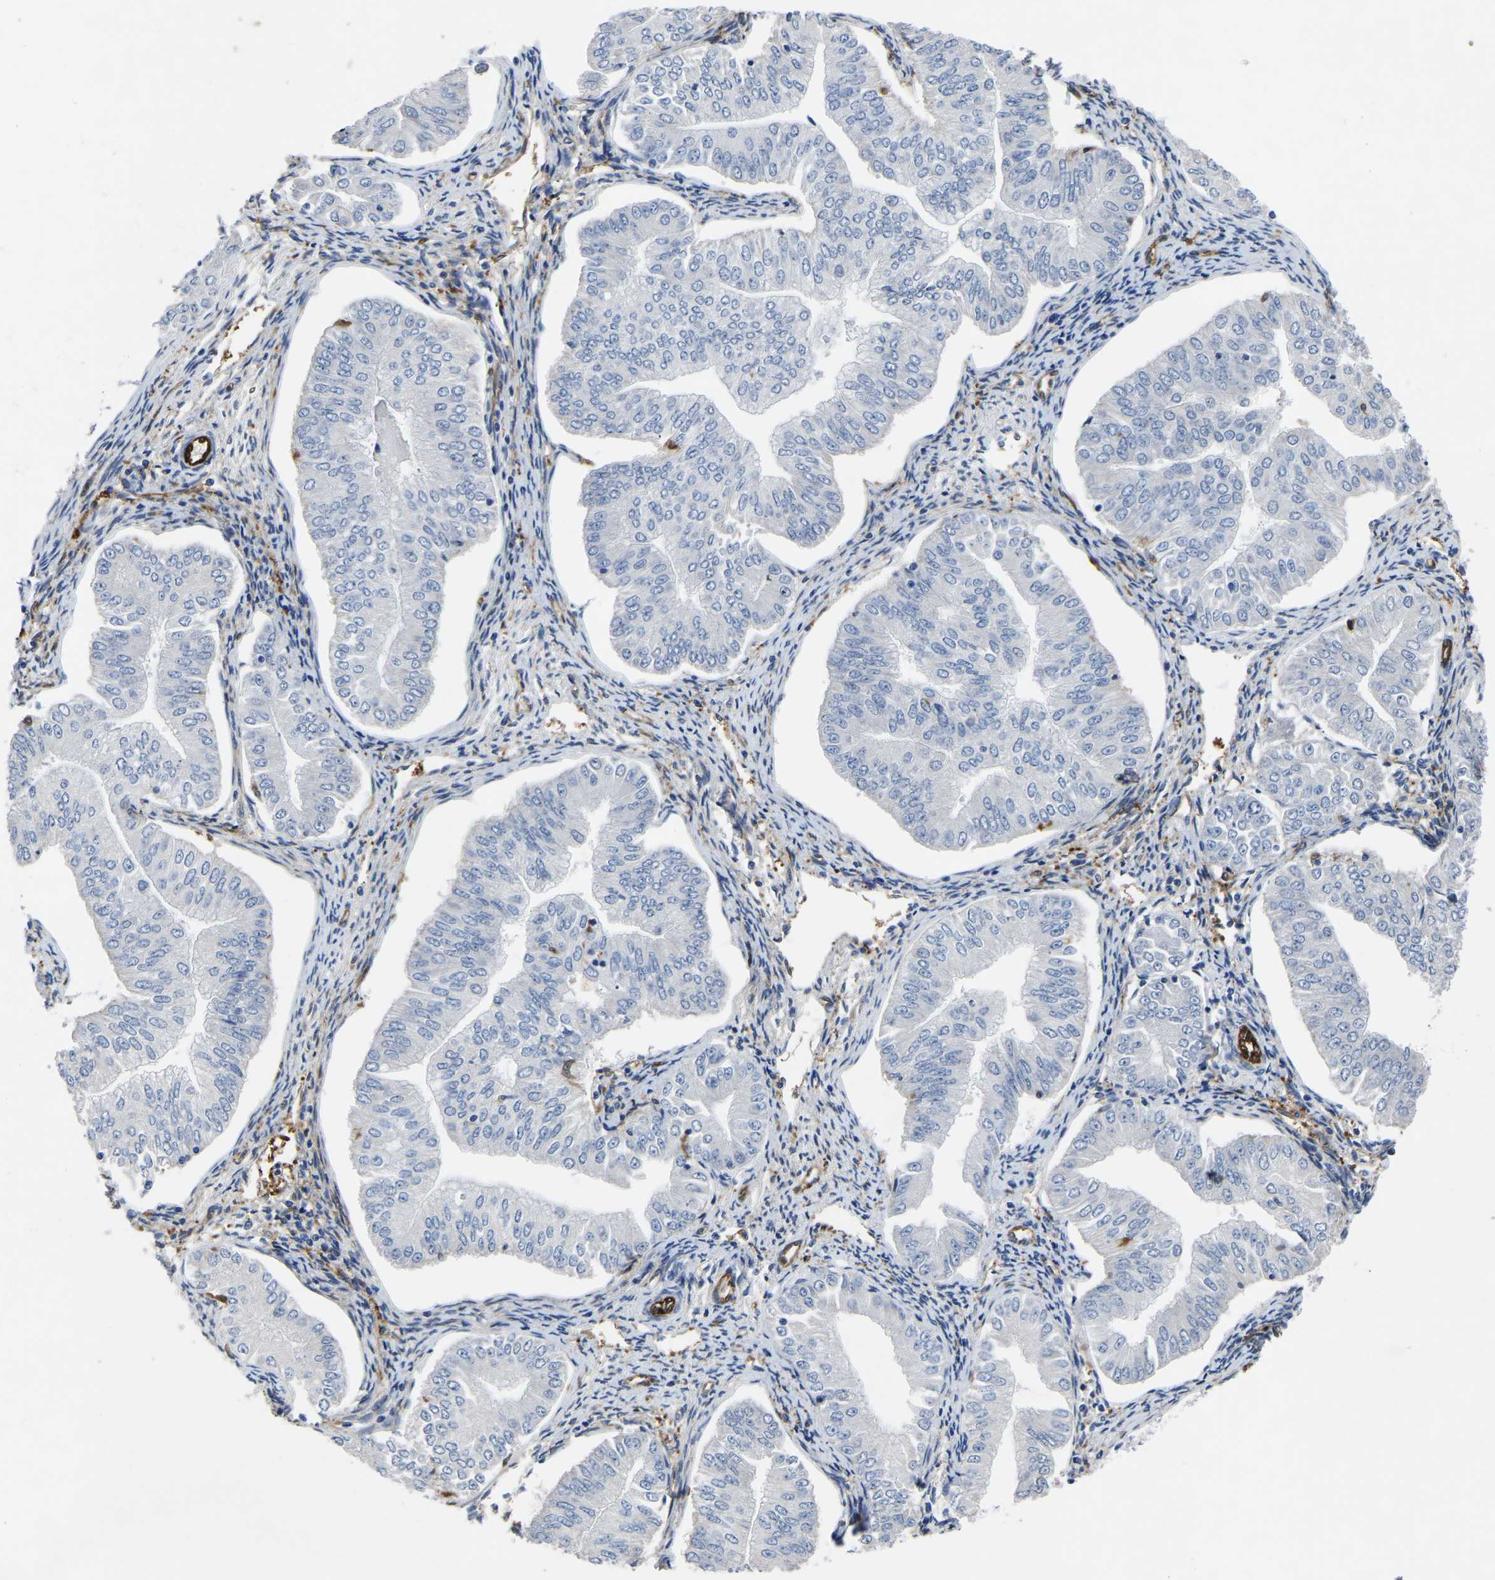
{"staining": {"intensity": "negative", "quantity": "none", "location": "none"}, "tissue": "endometrial cancer", "cell_type": "Tumor cells", "image_type": "cancer", "snomed": [{"axis": "morphology", "description": "Normal tissue, NOS"}, {"axis": "morphology", "description": "Adenocarcinoma, NOS"}, {"axis": "topography", "description": "Endometrium"}], "caption": "Tumor cells show no significant protein staining in endometrial adenocarcinoma.", "gene": "ATG2B", "patient": {"sex": "female", "age": 53}}